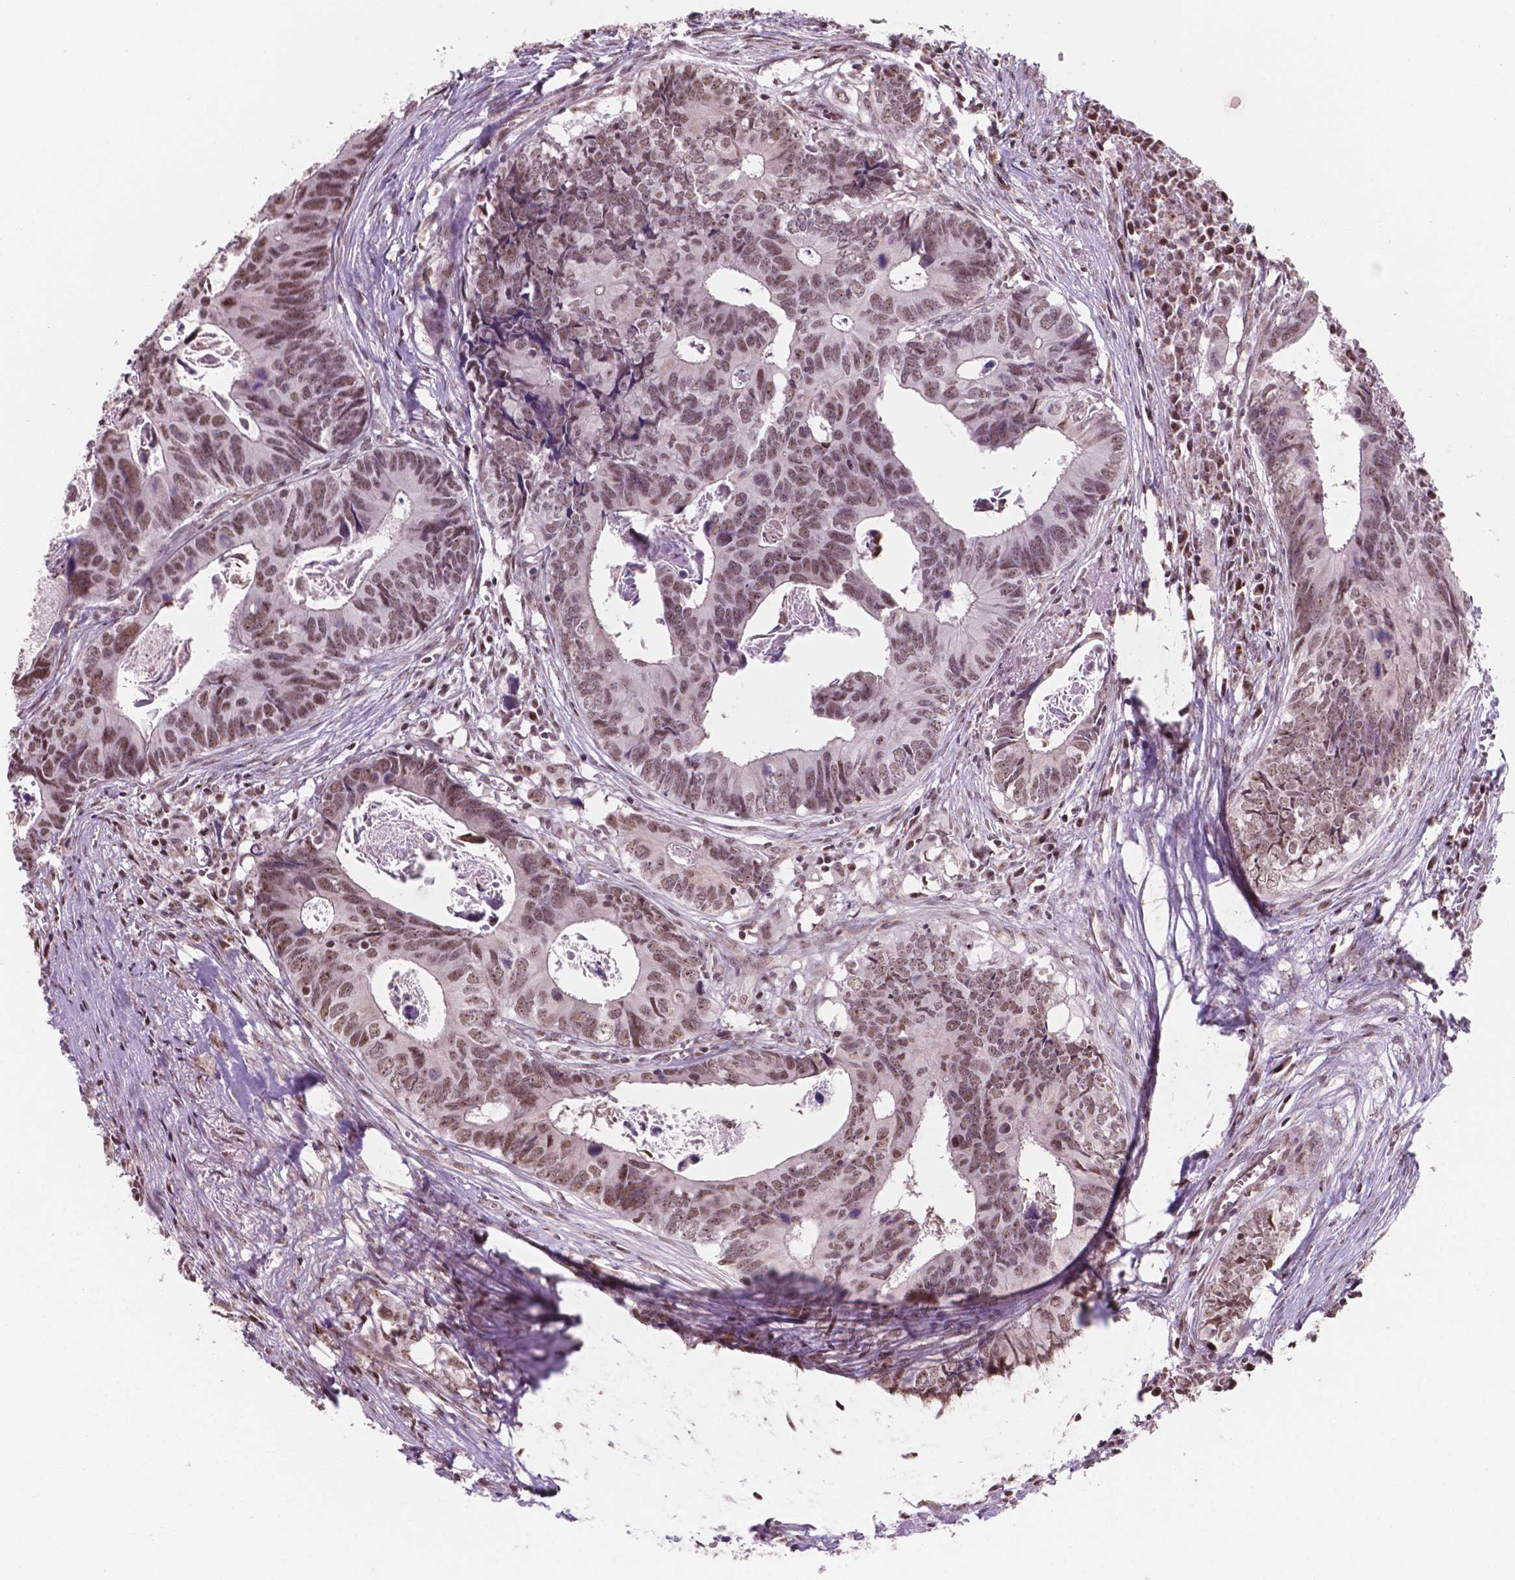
{"staining": {"intensity": "moderate", "quantity": ">75%", "location": "cytoplasmic/membranous,nuclear"}, "tissue": "colorectal cancer", "cell_type": "Tumor cells", "image_type": "cancer", "snomed": [{"axis": "morphology", "description": "Adenocarcinoma, NOS"}, {"axis": "topography", "description": "Colon"}], "caption": "IHC of colorectal cancer (adenocarcinoma) shows medium levels of moderate cytoplasmic/membranous and nuclear staining in approximately >75% of tumor cells. The staining is performed using DAB (3,3'-diaminobenzidine) brown chromogen to label protein expression. The nuclei are counter-stained blue using hematoxylin.", "gene": "NDUFA10", "patient": {"sex": "female", "age": 82}}